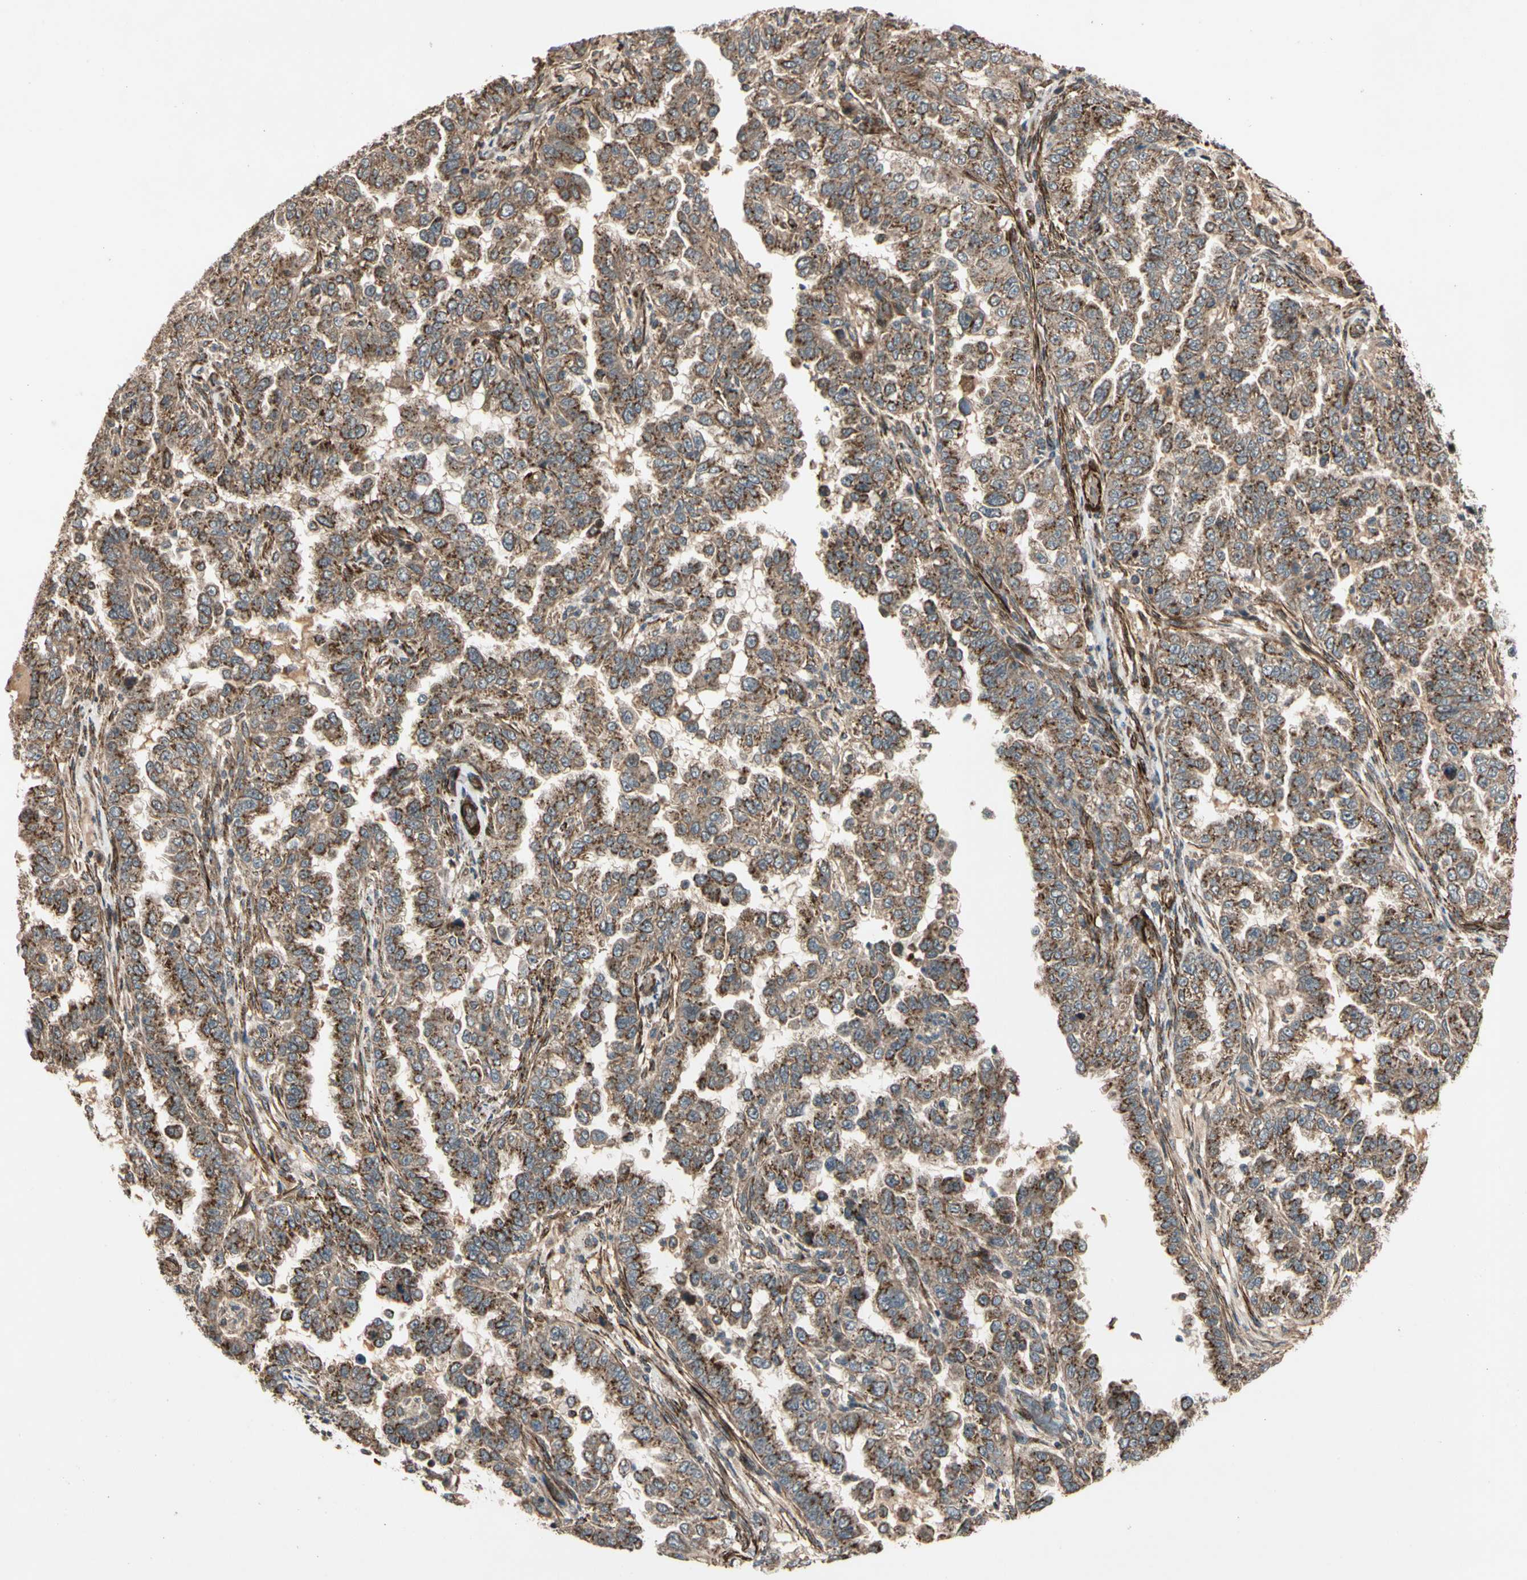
{"staining": {"intensity": "moderate", "quantity": ">75%", "location": "cytoplasmic/membranous"}, "tissue": "endometrial cancer", "cell_type": "Tumor cells", "image_type": "cancer", "snomed": [{"axis": "morphology", "description": "Adenocarcinoma, NOS"}, {"axis": "topography", "description": "Endometrium"}], "caption": "High-power microscopy captured an immunohistochemistry histopathology image of endometrial cancer, revealing moderate cytoplasmic/membranous staining in about >75% of tumor cells.", "gene": "GCK", "patient": {"sex": "female", "age": 85}}